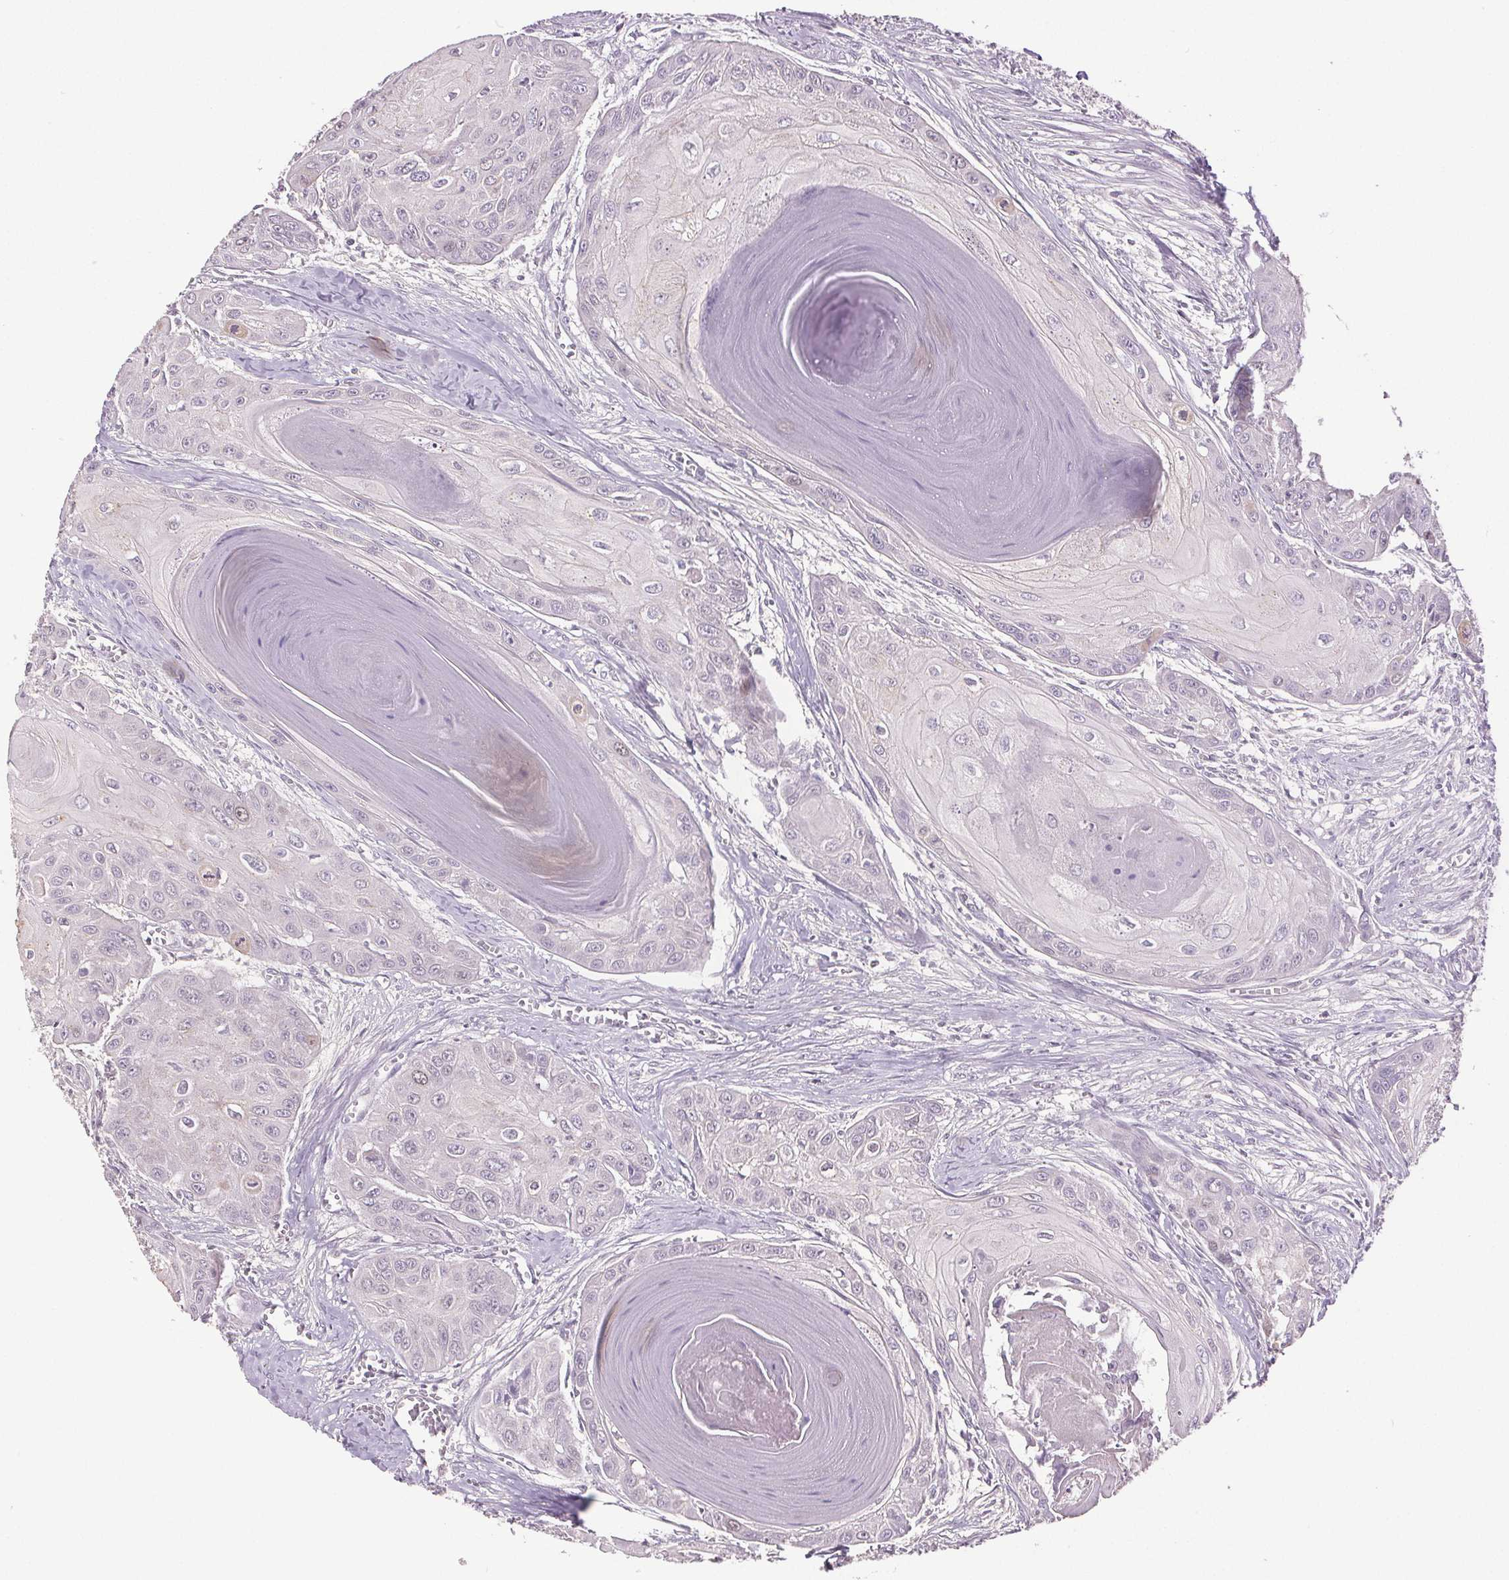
{"staining": {"intensity": "negative", "quantity": "none", "location": "none"}, "tissue": "head and neck cancer", "cell_type": "Tumor cells", "image_type": "cancer", "snomed": [{"axis": "morphology", "description": "Squamous cell carcinoma, NOS"}, {"axis": "topography", "description": "Oral tissue"}, {"axis": "topography", "description": "Head-Neck"}], "caption": "Head and neck cancer (squamous cell carcinoma) stained for a protein using immunohistochemistry (IHC) displays no staining tumor cells.", "gene": "CENPF", "patient": {"sex": "male", "age": 71}}